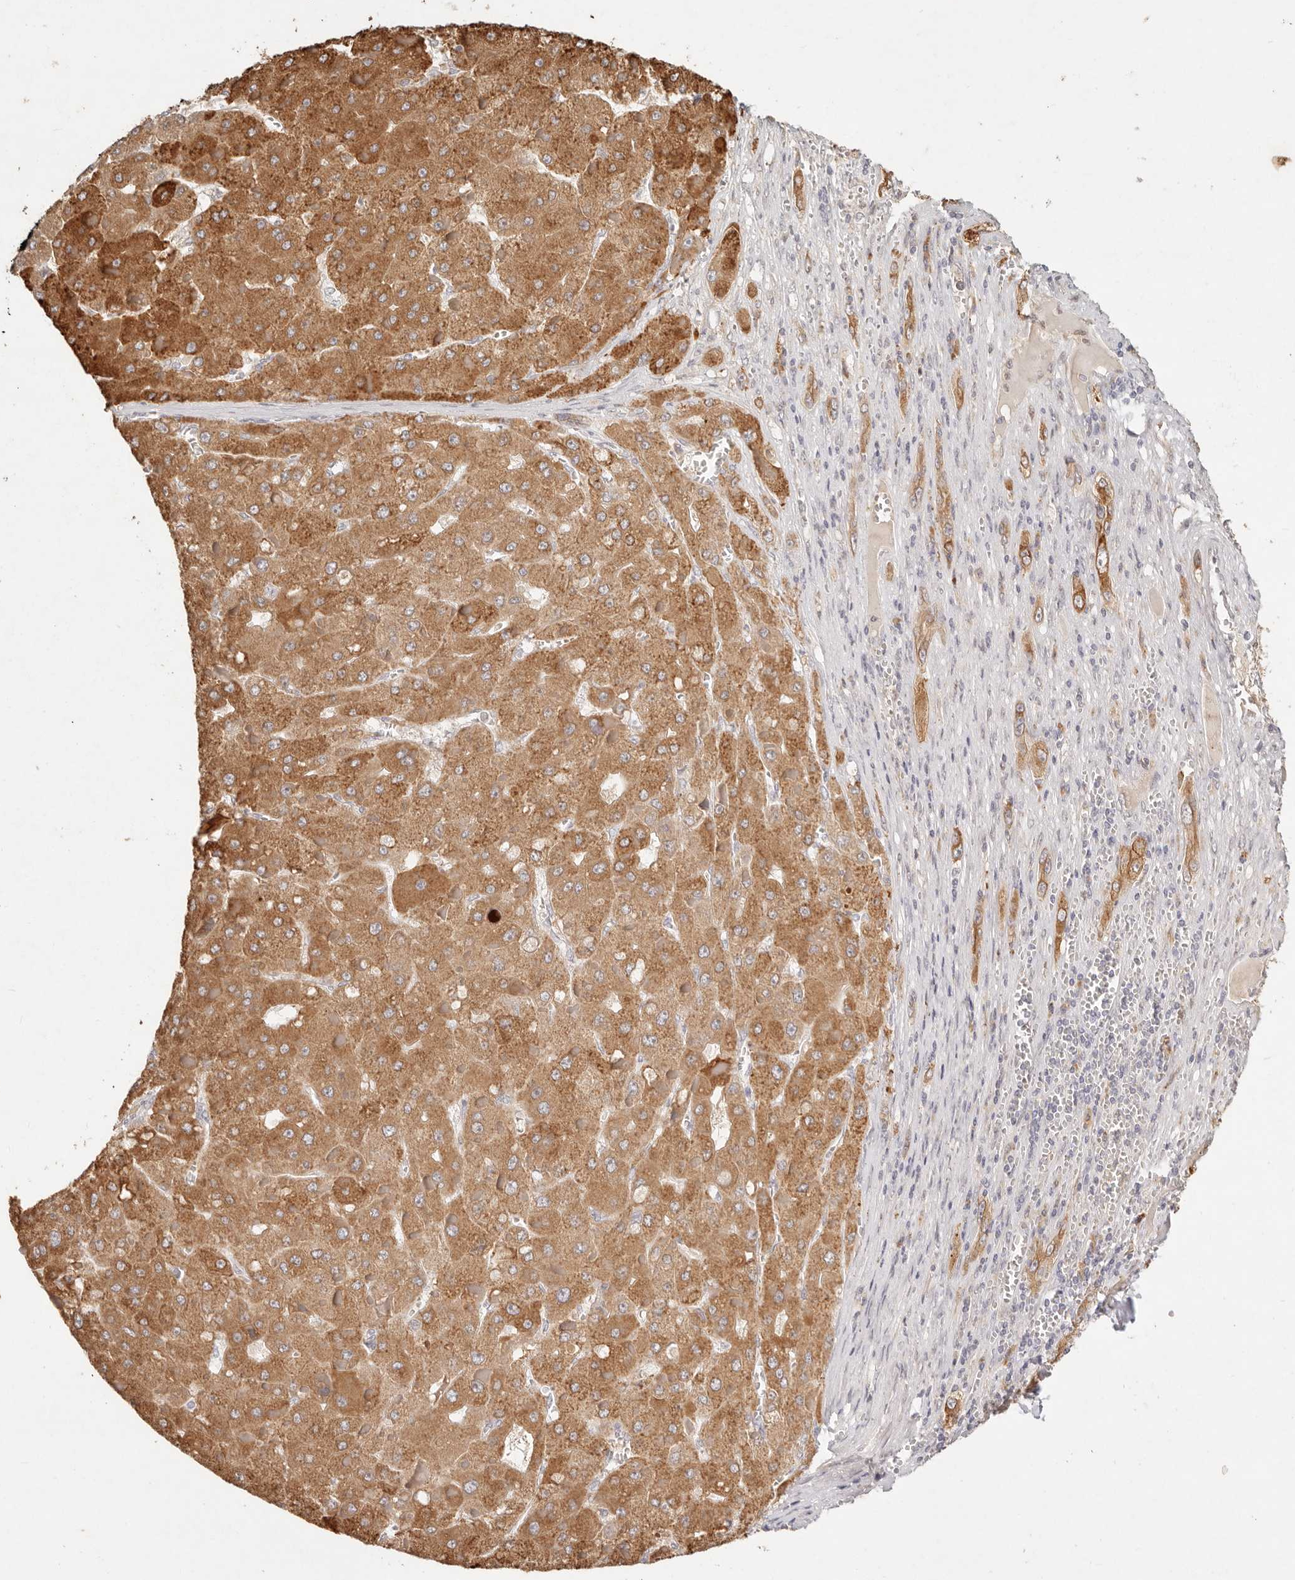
{"staining": {"intensity": "strong", "quantity": ">75%", "location": "cytoplasmic/membranous"}, "tissue": "liver cancer", "cell_type": "Tumor cells", "image_type": "cancer", "snomed": [{"axis": "morphology", "description": "Carcinoma, Hepatocellular, NOS"}, {"axis": "topography", "description": "Liver"}], "caption": "Strong cytoplasmic/membranous protein positivity is appreciated in approximately >75% of tumor cells in liver cancer (hepatocellular carcinoma).", "gene": "C1orf127", "patient": {"sex": "female", "age": 73}}